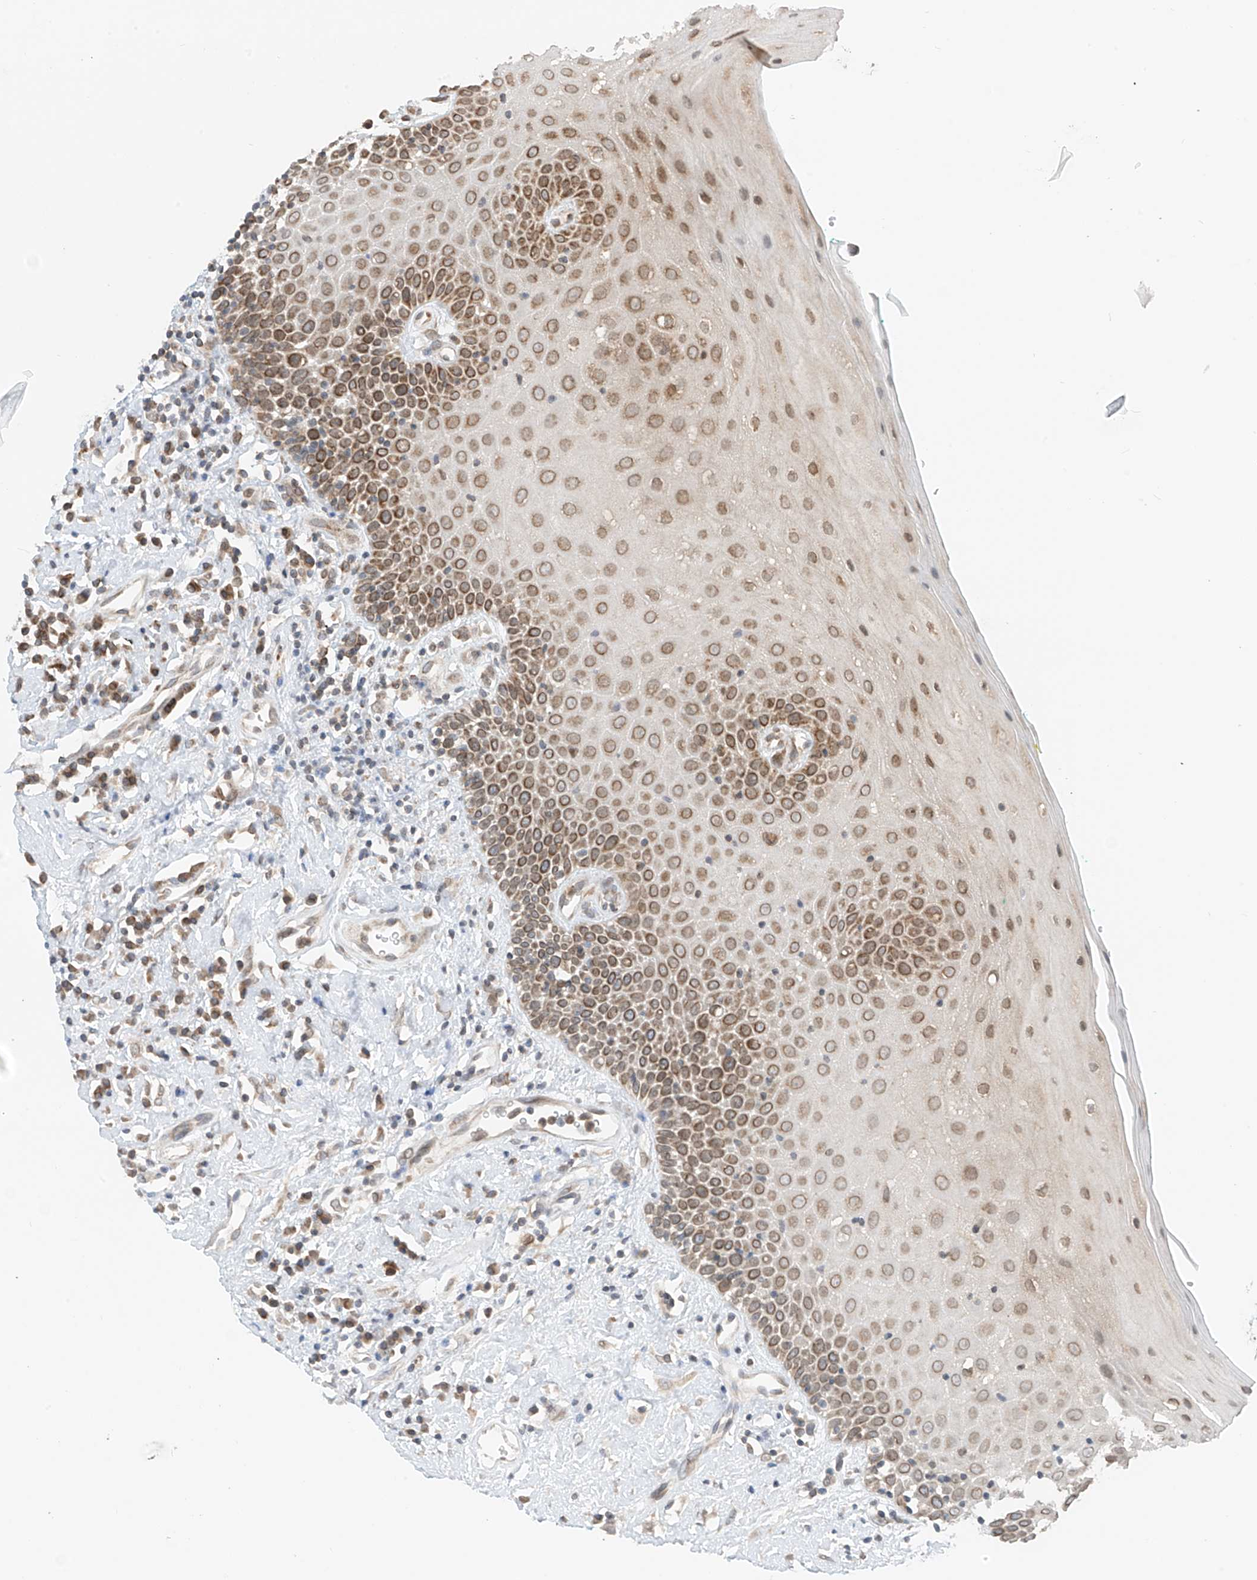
{"staining": {"intensity": "moderate", "quantity": ">75%", "location": "cytoplasmic/membranous,nuclear"}, "tissue": "oral mucosa", "cell_type": "Squamous epithelial cells", "image_type": "normal", "snomed": [{"axis": "morphology", "description": "Normal tissue, NOS"}, {"axis": "morphology", "description": "Squamous cell carcinoma, NOS"}, {"axis": "topography", "description": "Oral tissue"}, {"axis": "topography", "description": "Head-Neck"}], "caption": "Oral mucosa stained with immunohistochemistry demonstrates moderate cytoplasmic/membranous,nuclear positivity in about >75% of squamous epithelial cells. (Stains: DAB (3,3'-diaminobenzidine) in brown, nuclei in blue, Microscopy: brightfield microscopy at high magnification).", "gene": "AHCTF1", "patient": {"sex": "female", "age": 70}}